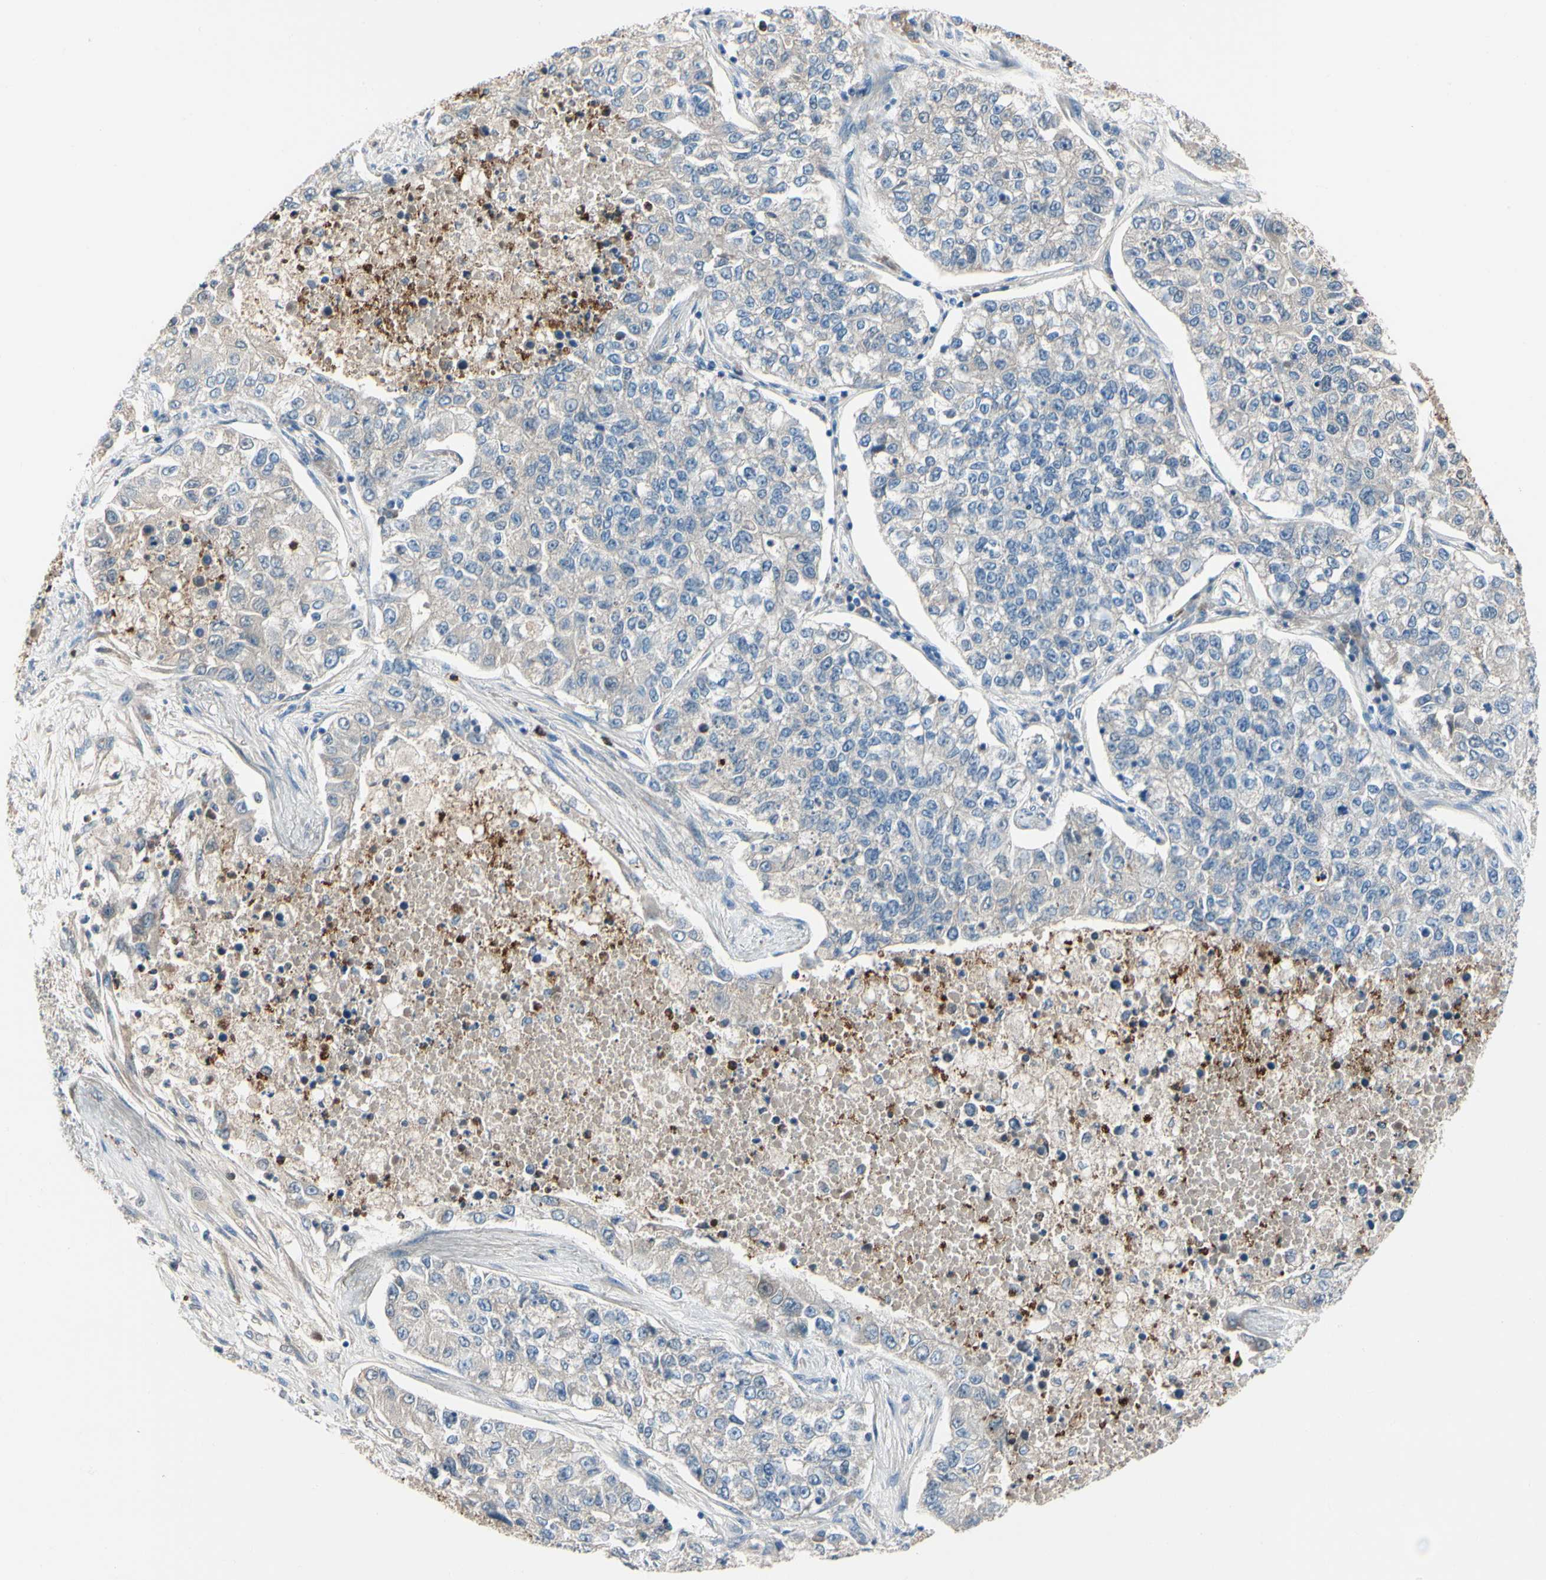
{"staining": {"intensity": "negative", "quantity": "none", "location": "none"}, "tissue": "lung cancer", "cell_type": "Tumor cells", "image_type": "cancer", "snomed": [{"axis": "morphology", "description": "Adenocarcinoma, NOS"}, {"axis": "topography", "description": "Lung"}], "caption": "IHC histopathology image of neoplastic tissue: lung cancer (adenocarcinoma) stained with DAB (3,3'-diaminobenzidine) reveals no significant protein positivity in tumor cells.", "gene": "HJURP", "patient": {"sex": "male", "age": 49}}